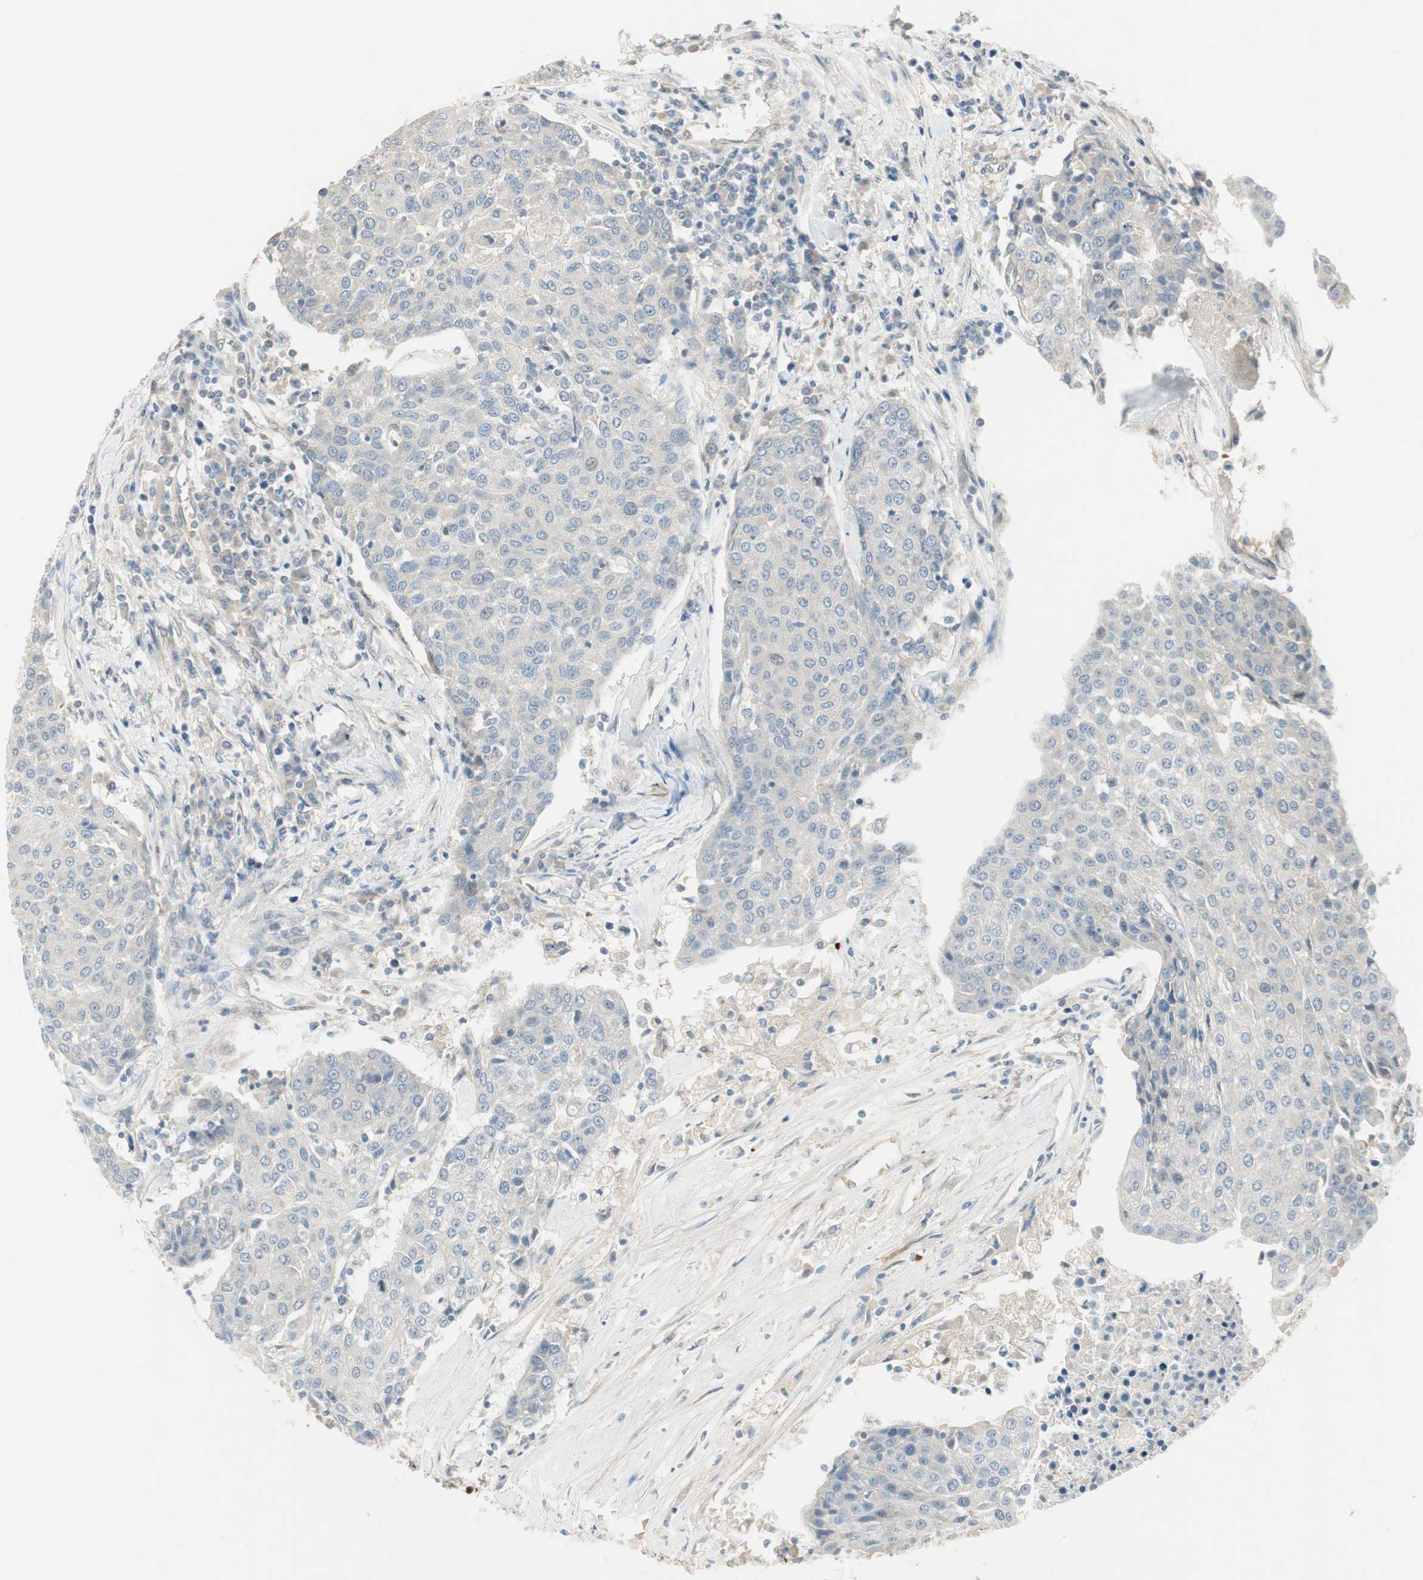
{"staining": {"intensity": "negative", "quantity": "none", "location": "none"}, "tissue": "urothelial cancer", "cell_type": "Tumor cells", "image_type": "cancer", "snomed": [{"axis": "morphology", "description": "Urothelial carcinoma, High grade"}, {"axis": "topography", "description": "Urinary bladder"}], "caption": "The histopathology image reveals no significant staining in tumor cells of urothelial carcinoma (high-grade). (IHC, brightfield microscopy, high magnification).", "gene": "STON1-GTF2A1L", "patient": {"sex": "female", "age": 85}}